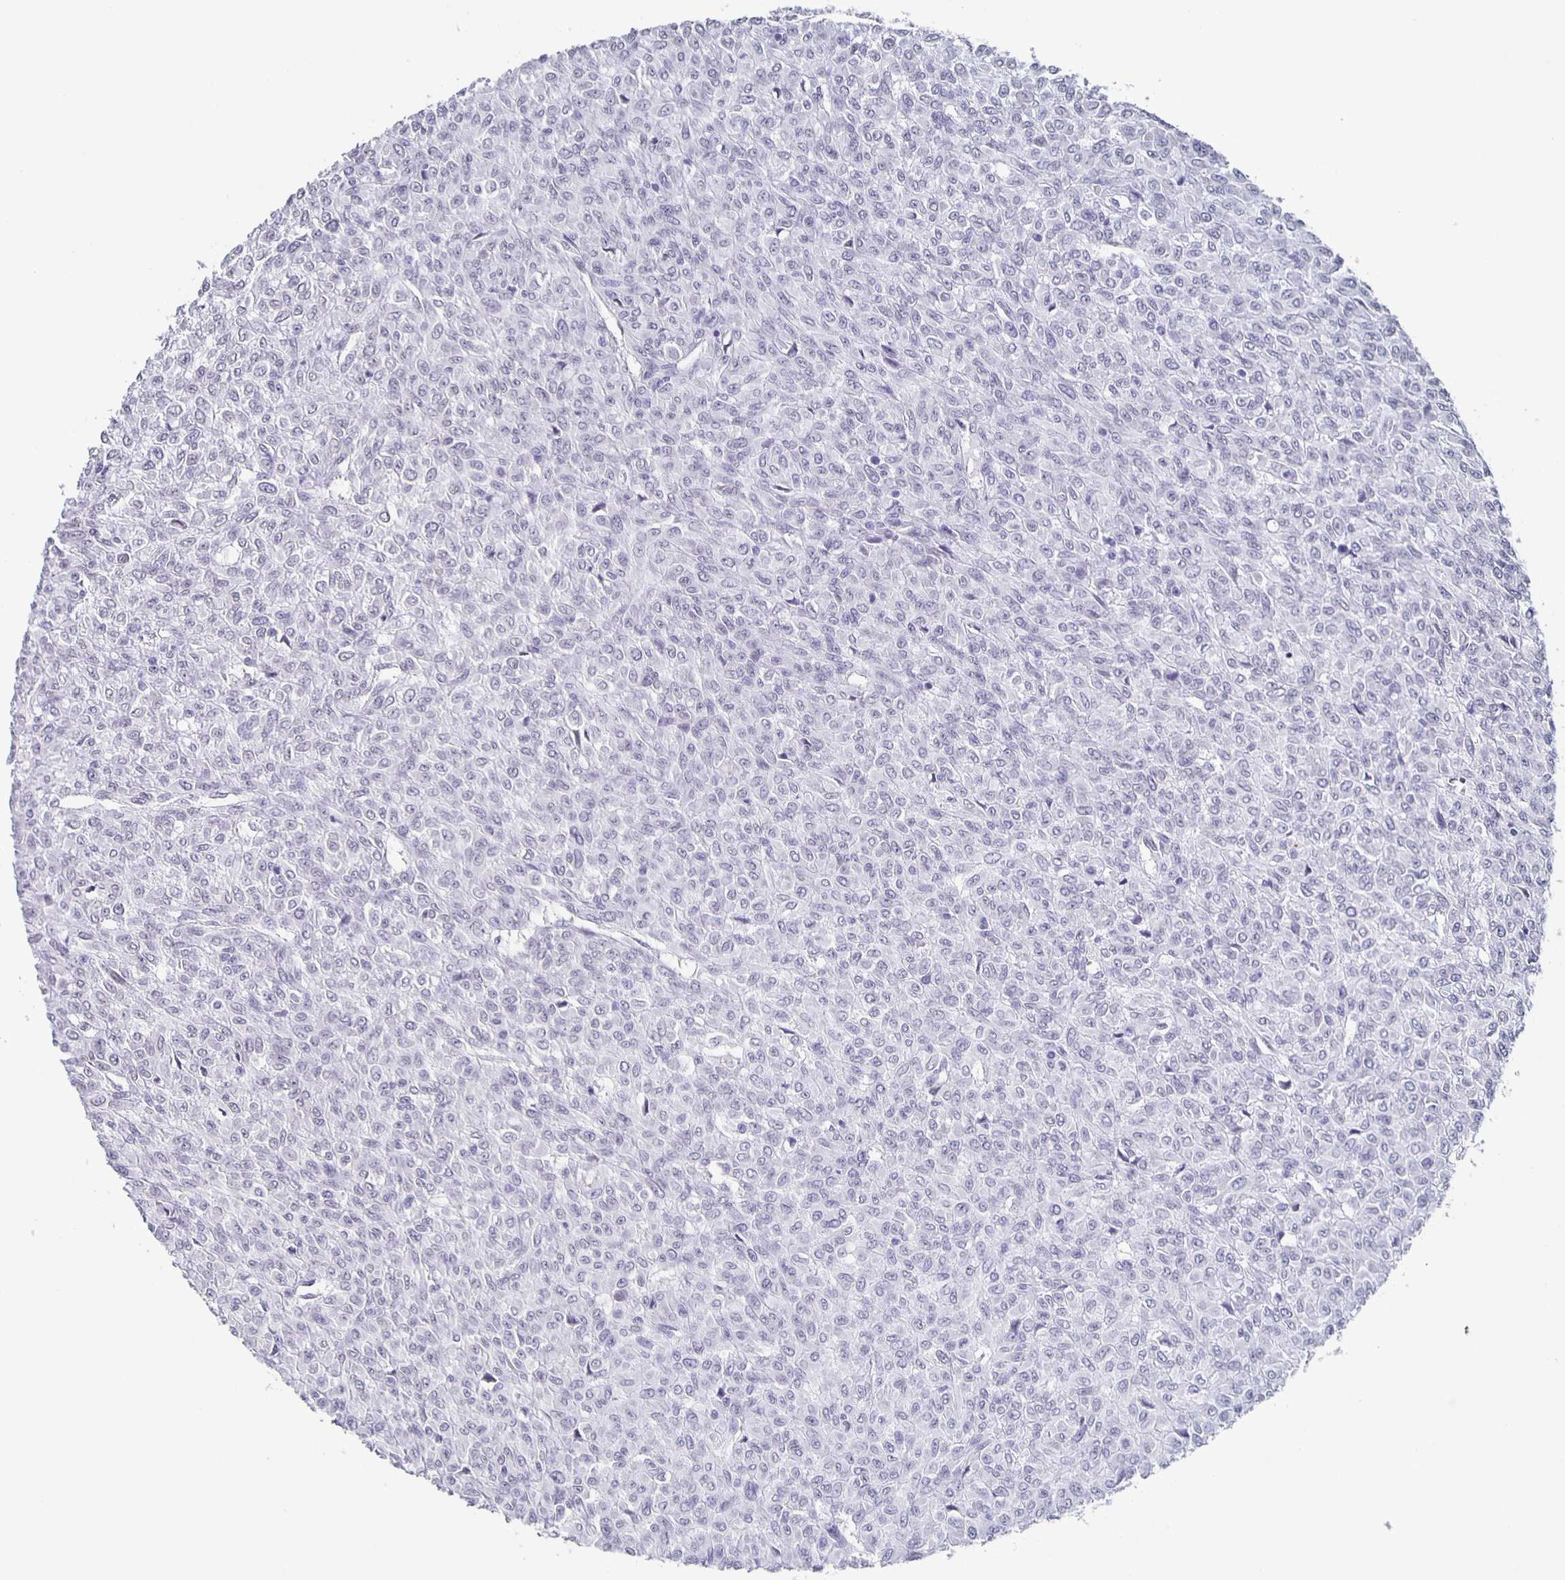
{"staining": {"intensity": "negative", "quantity": "none", "location": "none"}, "tissue": "renal cancer", "cell_type": "Tumor cells", "image_type": "cancer", "snomed": [{"axis": "morphology", "description": "Adenocarcinoma, NOS"}, {"axis": "topography", "description": "Kidney"}], "caption": "Immunohistochemistry (IHC) of adenocarcinoma (renal) shows no expression in tumor cells. The staining is performed using DAB (3,3'-diaminobenzidine) brown chromogen with nuclei counter-stained in using hematoxylin.", "gene": "CCDC17", "patient": {"sex": "male", "age": 58}}